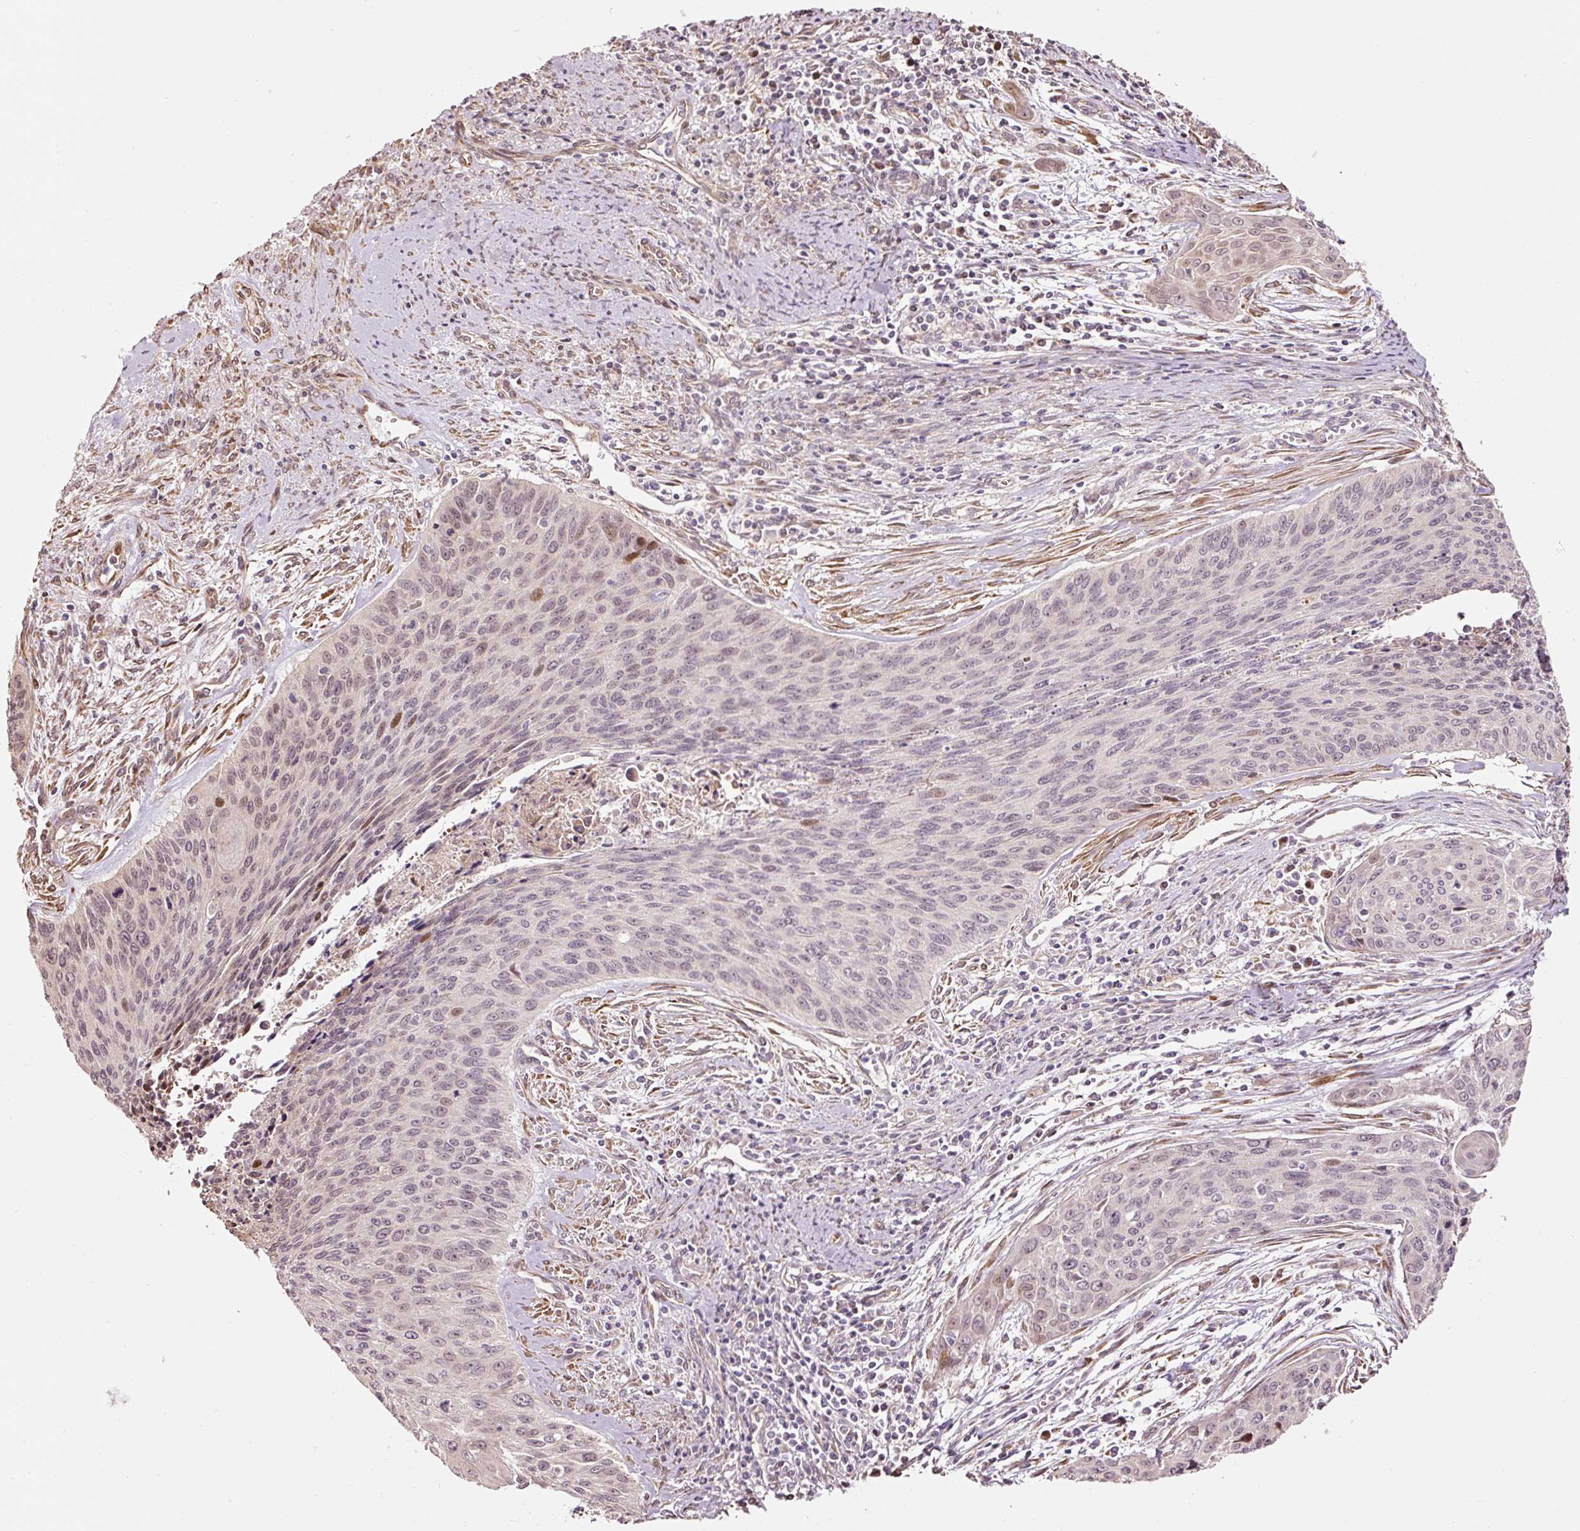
{"staining": {"intensity": "moderate", "quantity": "<25%", "location": "nuclear"}, "tissue": "cervical cancer", "cell_type": "Tumor cells", "image_type": "cancer", "snomed": [{"axis": "morphology", "description": "Squamous cell carcinoma, NOS"}, {"axis": "topography", "description": "Cervix"}], "caption": "Immunohistochemistry staining of squamous cell carcinoma (cervical), which demonstrates low levels of moderate nuclear positivity in about <25% of tumor cells indicating moderate nuclear protein expression. The staining was performed using DAB (brown) for protein detection and nuclei were counterstained in hematoxylin (blue).", "gene": "ETF1", "patient": {"sex": "female", "age": 55}}